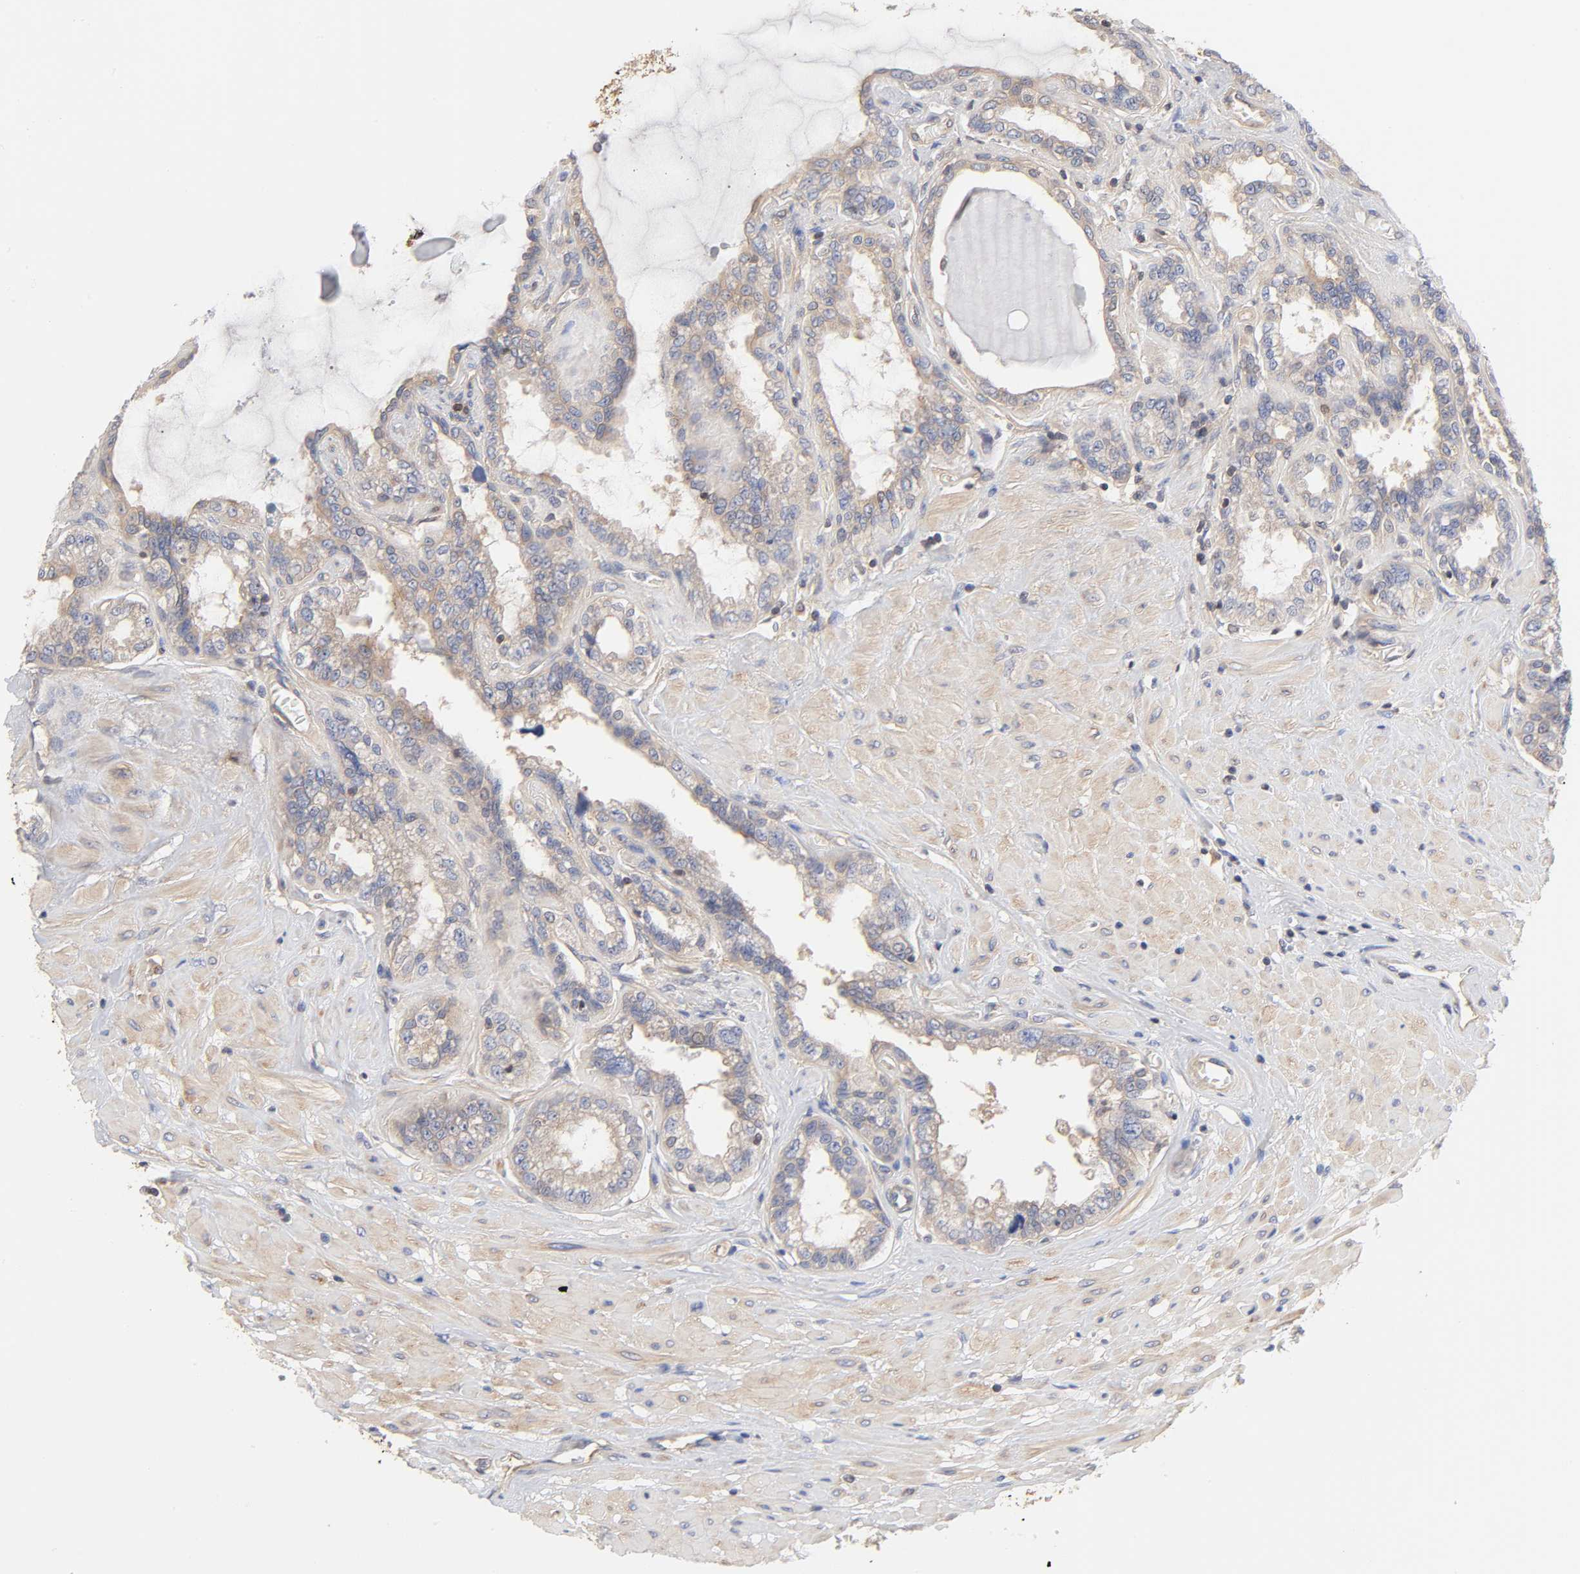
{"staining": {"intensity": "weak", "quantity": ">75%", "location": "cytoplasmic/membranous"}, "tissue": "seminal vesicle", "cell_type": "Glandular cells", "image_type": "normal", "snomed": [{"axis": "morphology", "description": "Normal tissue, NOS"}, {"axis": "morphology", "description": "Inflammation, NOS"}, {"axis": "topography", "description": "Urinary bladder"}, {"axis": "topography", "description": "Prostate"}, {"axis": "topography", "description": "Seminal veicle"}], "caption": "Immunohistochemistry (IHC) of unremarkable human seminal vesicle shows low levels of weak cytoplasmic/membranous expression in about >75% of glandular cells.", "gene": "STRN3", "patient": {"sex": "male", "age": 82}}